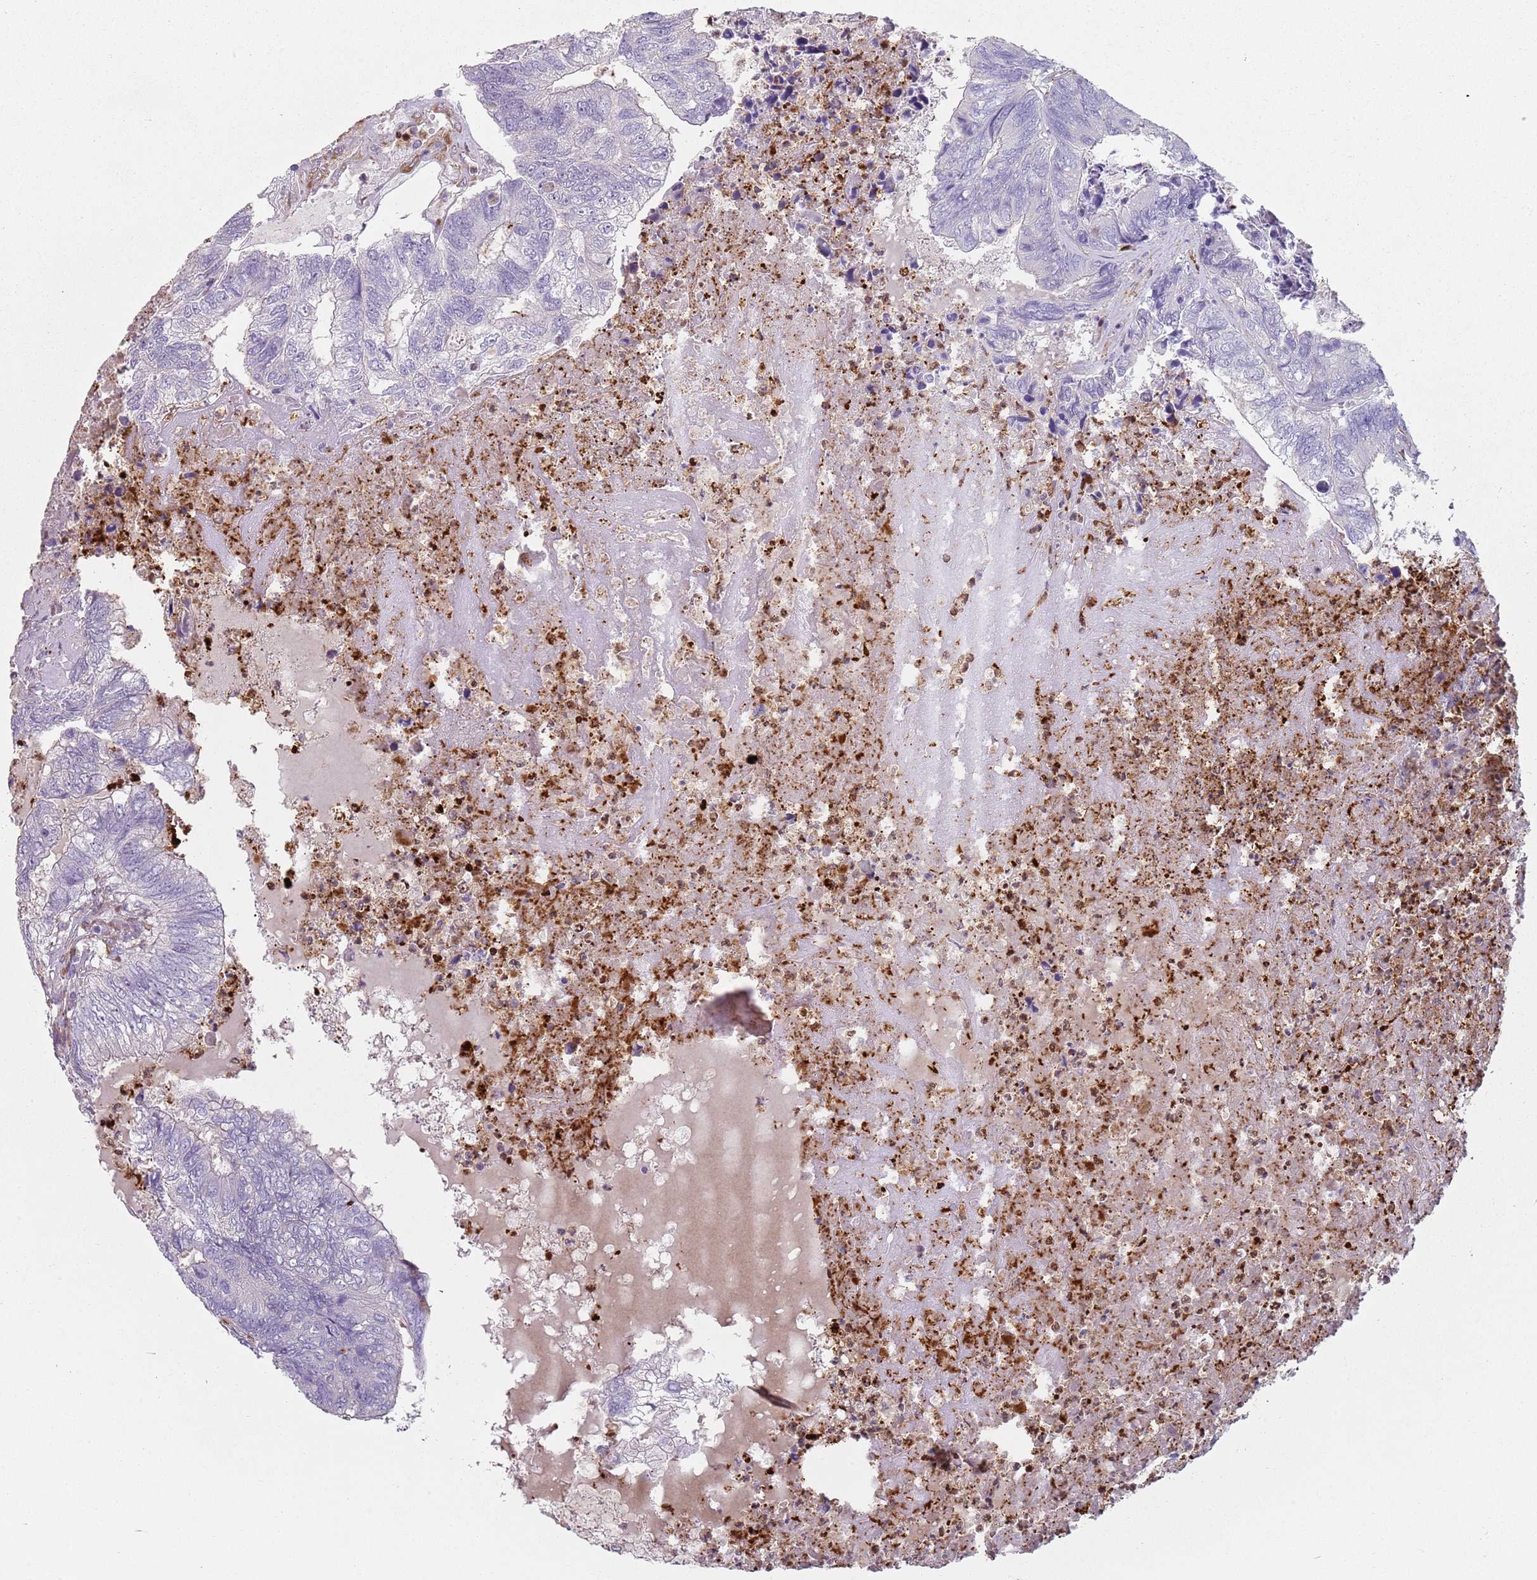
{"staining": {"intensity": "negative", "quantity": "none", "location": "none"}, "tissue": "colorectal cancer", "cell_type": "Tumor cells", "image_type": "cancer", "snomed": [{"axis": "morphology", "description": "Adenocarcinoma, NOS"}, {"axis": "topography", "description": "Colon"}], "caption": "Immunohistochemistry histopathology image of colorectal cancer stained for a protein (brown), which exhibits no positivity in tumor cells.", "gene": "PHLPP2", "patient": {"sex": "female", "age": 67}}